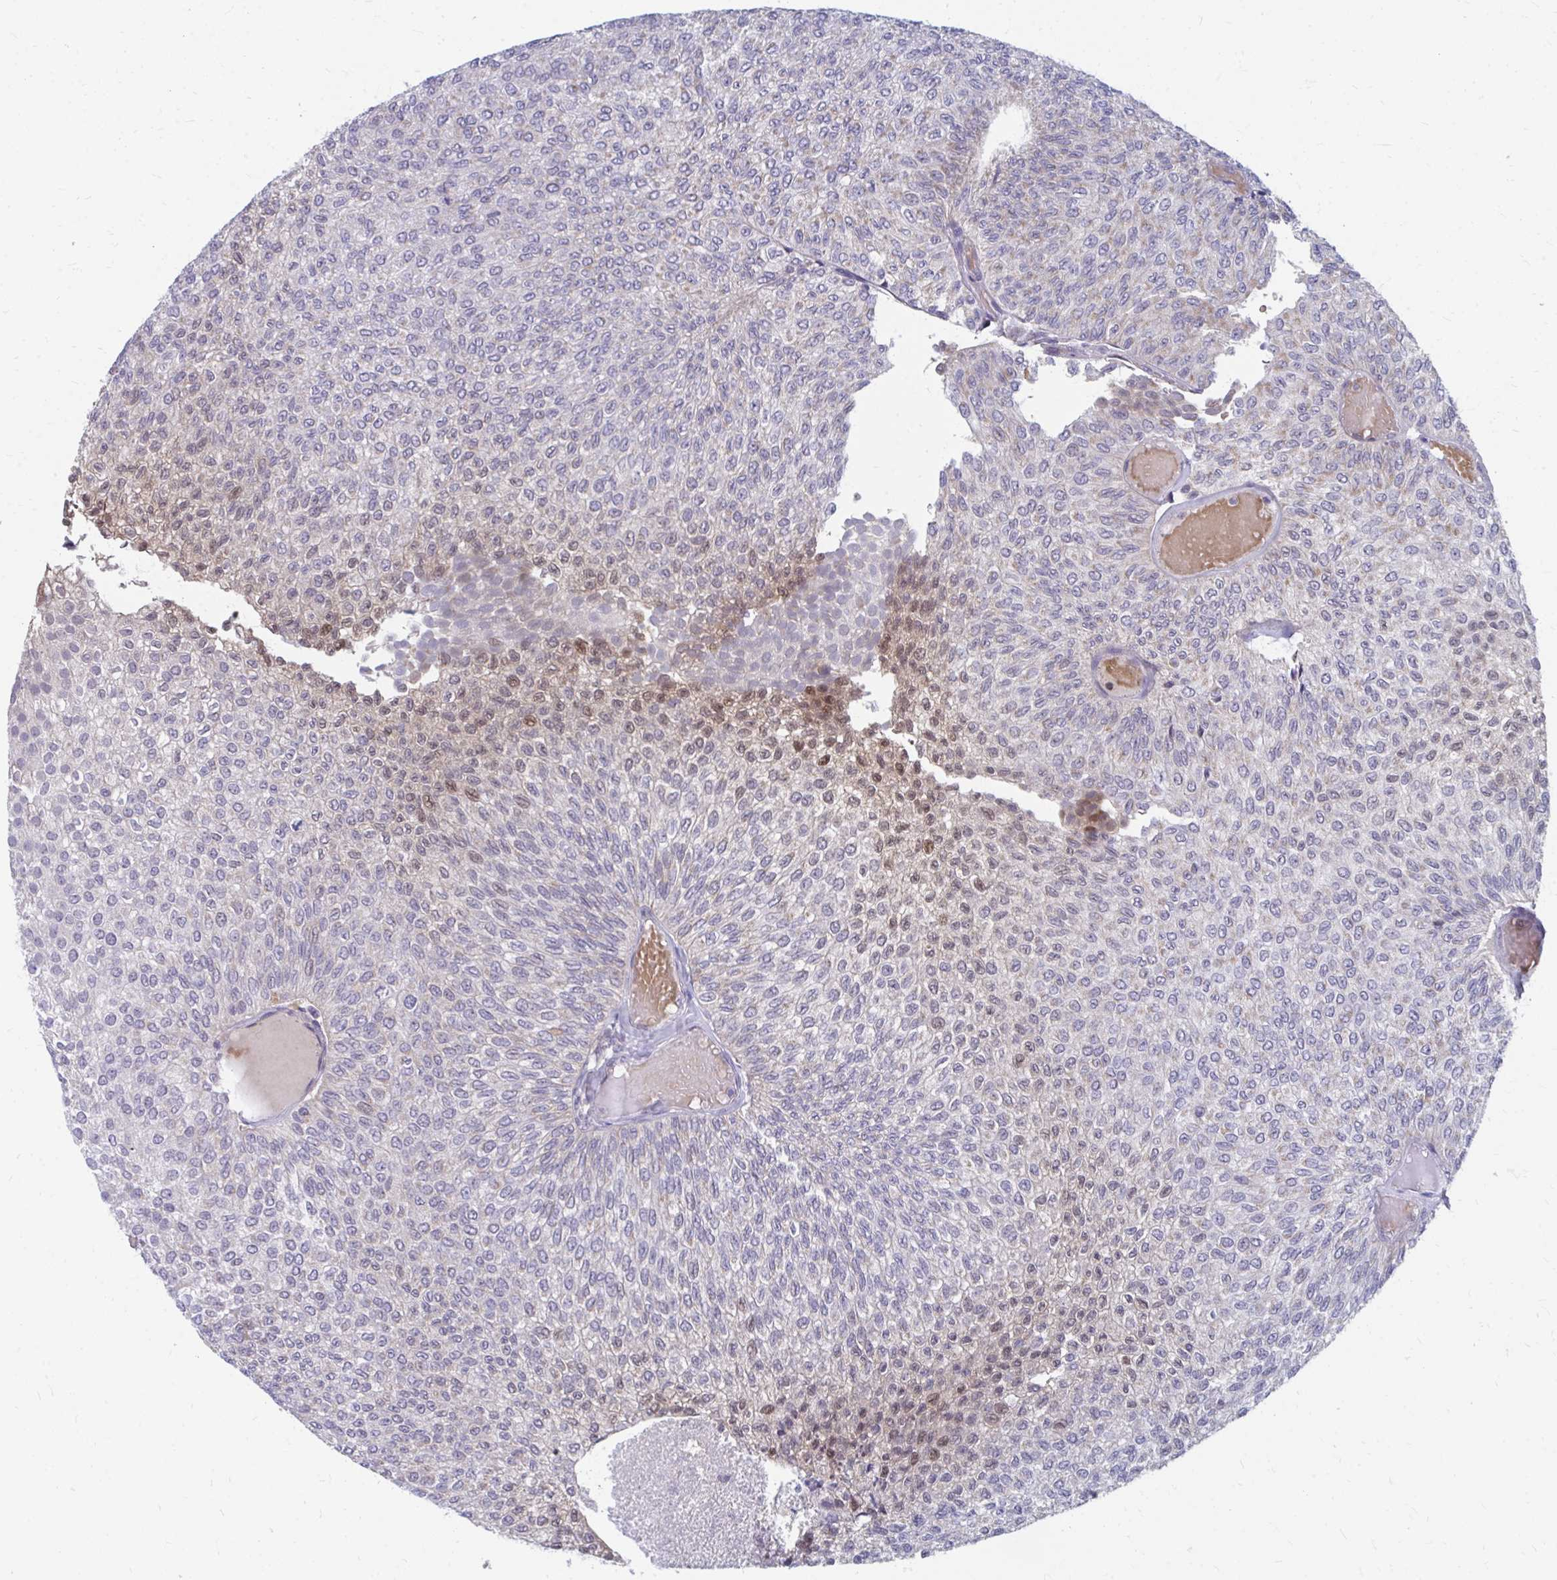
{"staining": {"intensity": "moderate", "quantity": "<25%", "location": "nuclear"}, "tissue": "urothelial cancer", "cell_type": "Tumor cells", "image_type": "cancer", "snomed": [{"axis": "morphology", "description": "Urothelial carcinoma, Low grade"}, {"axis": "topography", "description": "Urinary bladder"}], "caption": "This photomicrograph shows IHC staining of urothelial carcinoma (low-grade), with low moderate nuclear expression in approximately <25% of tumor cells.", "gene": "PABIR3", "patient": {"sex": "male", "age": 78}}